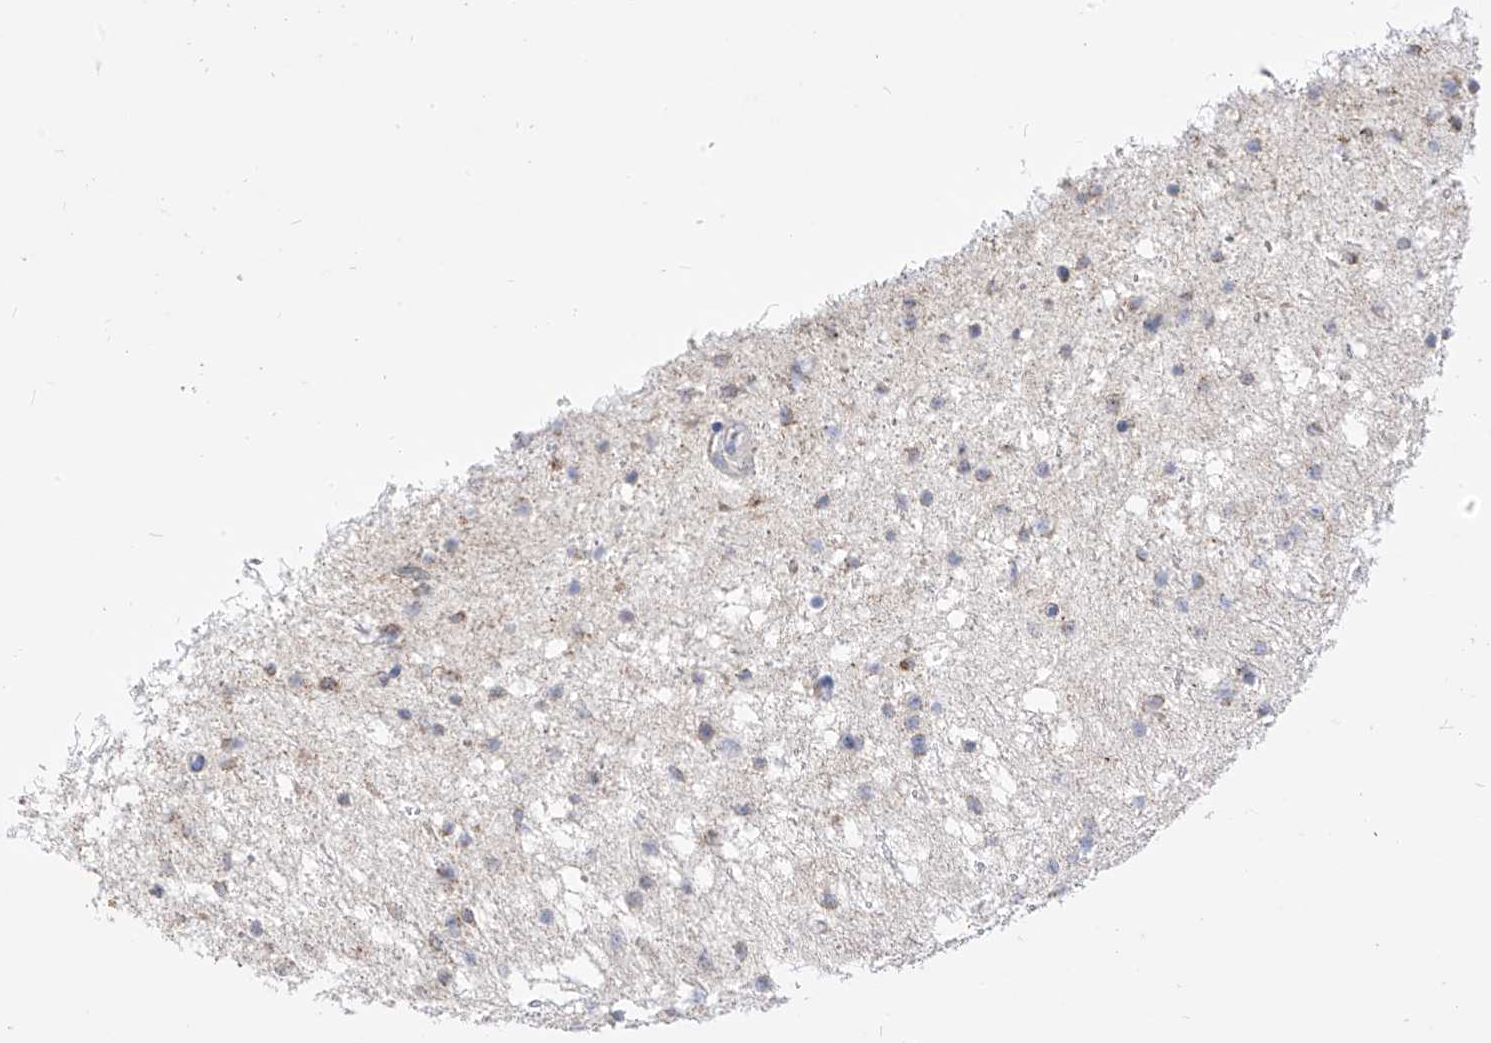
{"staining": {"intensity": "negative", "quantity": "none", "location": "none"}, "tissue": "glioma", "cell_type": "Tumor cells", "image_type": "cancer", "snomed": [{"axis": "morphology", "description": "Glioma, malignant, Low grade"}, {"axis": "topography", "description": "Brain"}], "caption": "The immunohistochemistry photomicrograph has no significant expression in tumor cells of malignant glioma (low-grade) tissue.", "gene": "RASA2", "patient": {"sex": "female", "age": 37}}